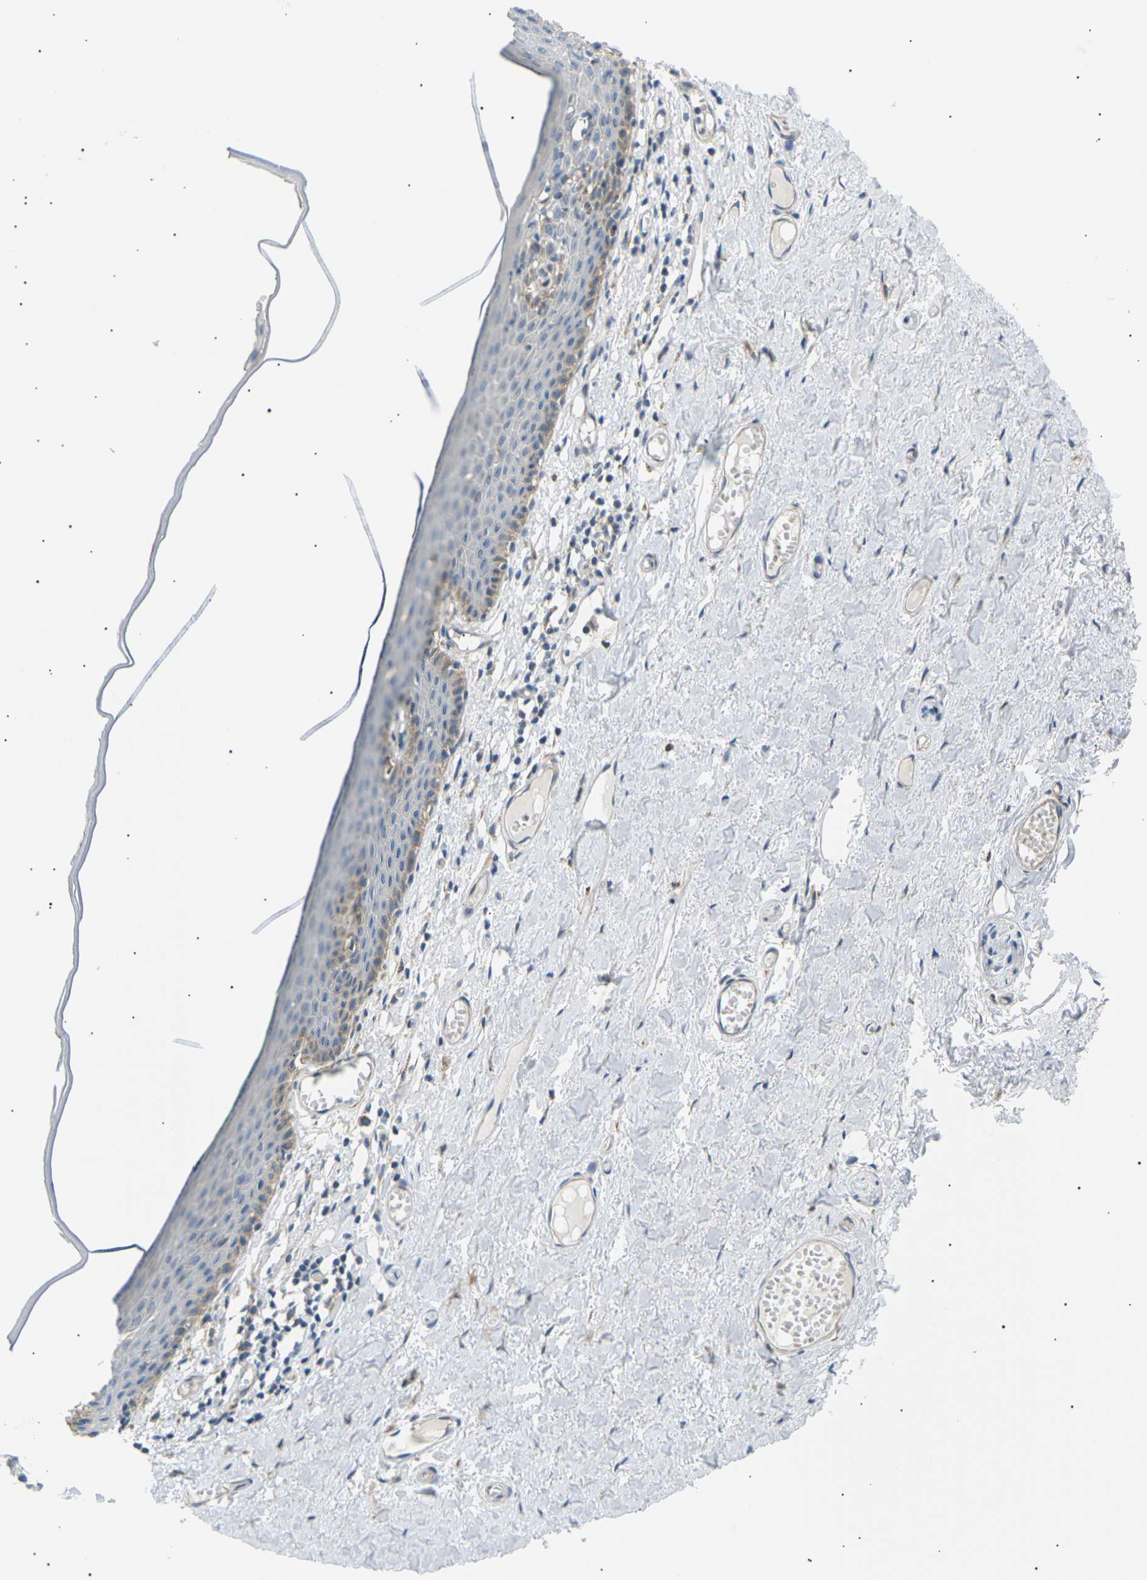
{"staining": {"intensity": "weak", "quantity": "<25%", "location": "cytoplasmic/membranous"}, "tissue": "skin", "cell_type": "Epidermal cells", "image_type": "normal", "snomed": [{"axis": "morphology", "description": "Normal tissue, NOS"}, {"axis": "topography", "description": "Adipose tissue"}, {"axis": "topography", "description": "Vascular tissue"}, {"axis": "topography", "description": "Anal"}, {"axis": "topography", "description": "Peripheral nerve tissue"}], "caption": "Unremarkable skin was stained to show a protein in brown. There is no significant expression in epidermal cells. (DAB (3,3'-diaminobenzidine) IHC, high magnification).", "gene": "TBC1D8", "patient": {"sex": "female", "age": 54}}